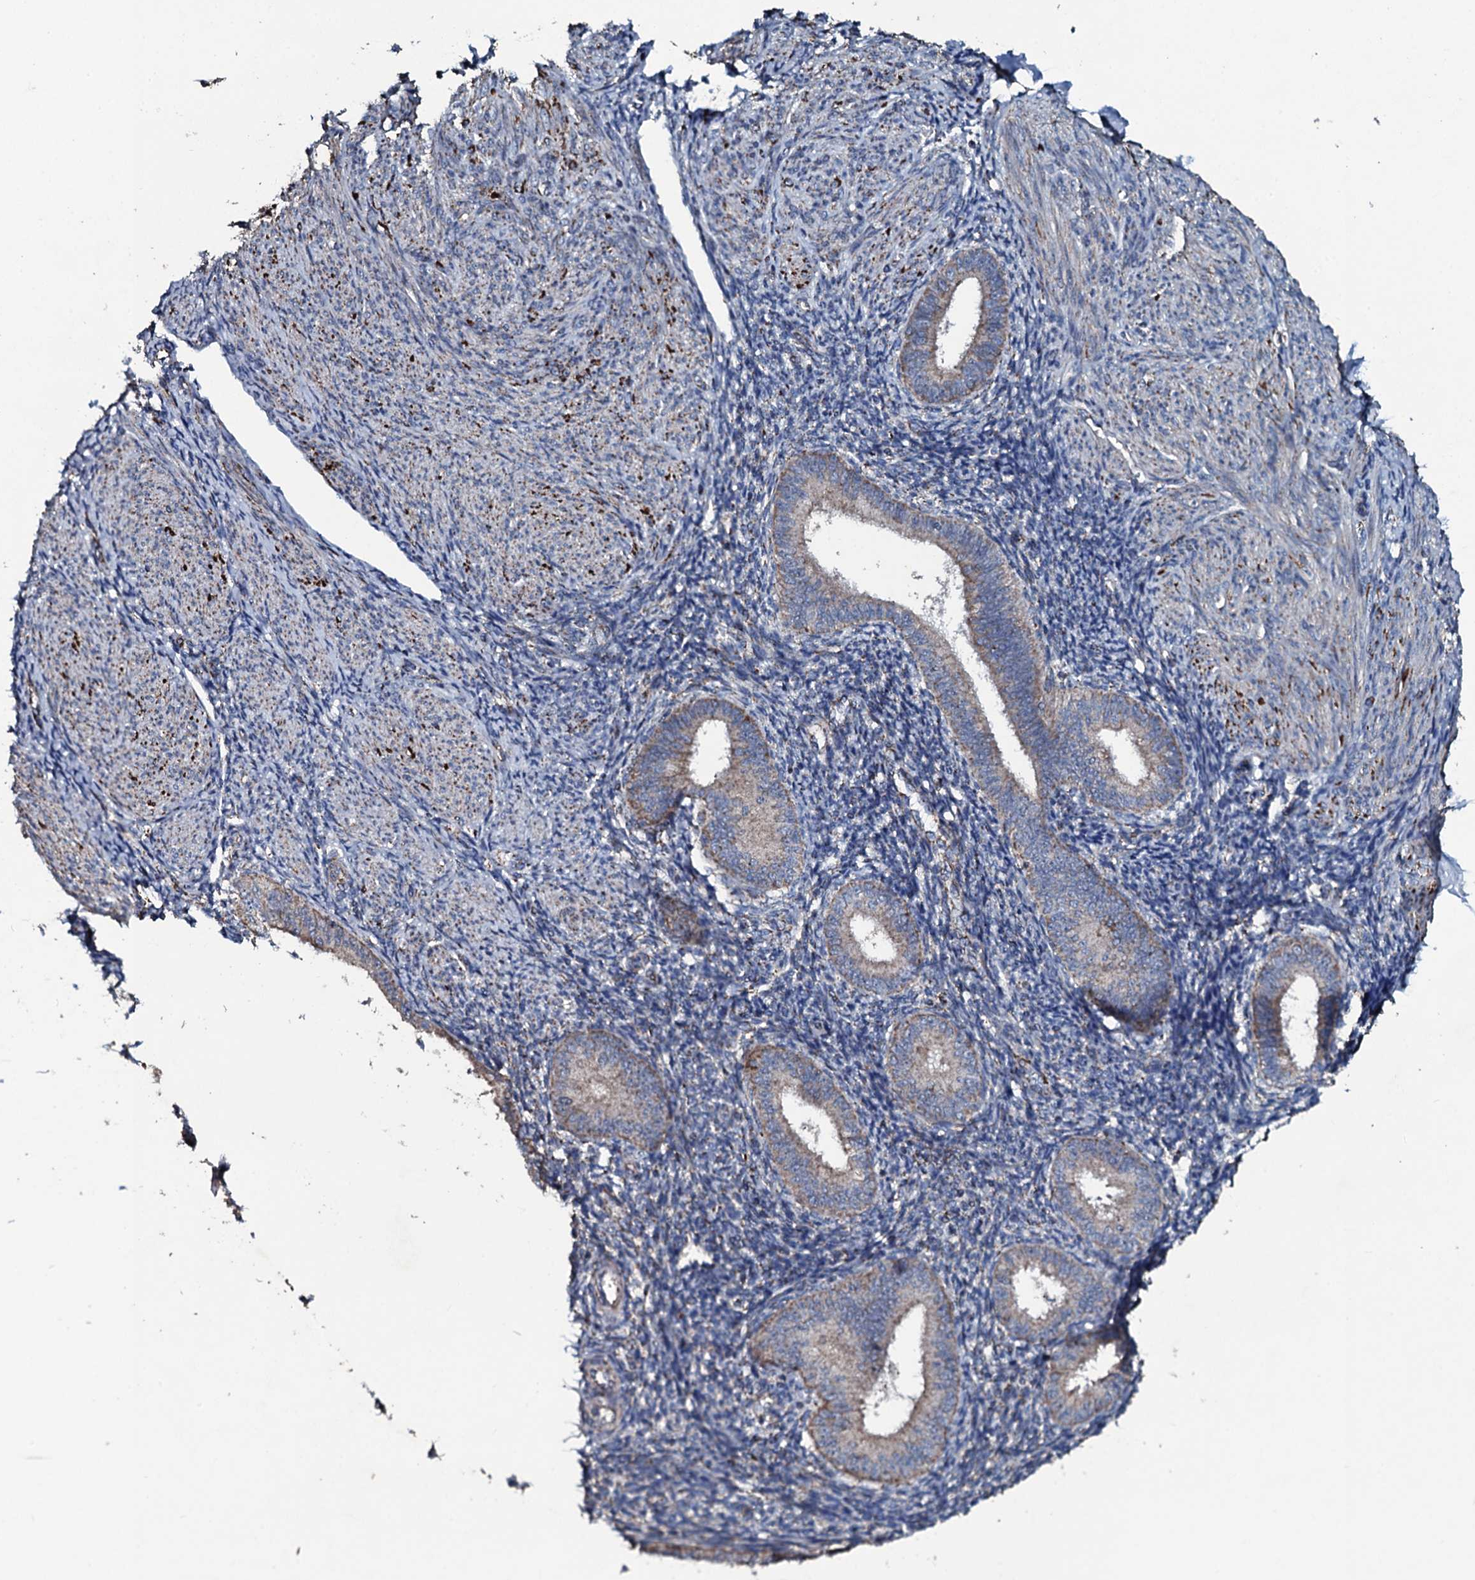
{"staining": {"intensity": "negative", "quantity": "none", "location": "none"}, "tissue": "endometrium", "cell_type": "Cells in endometrial stroma", "image_type": "normal", "snomed": [{"axis": "morphology", "description": "Normal tissue, NOS"}, {"axis": "topography", "description": "Uterus"}, {"axis": "topography", "description": "Endometrium"}], "caption": "This is a image of IHC staining of benign endometrium, which shows no staining in cells in endometrial stroma.", "gene": "DYNC2I2", "patient": {"sex": "female", "age": 48}}